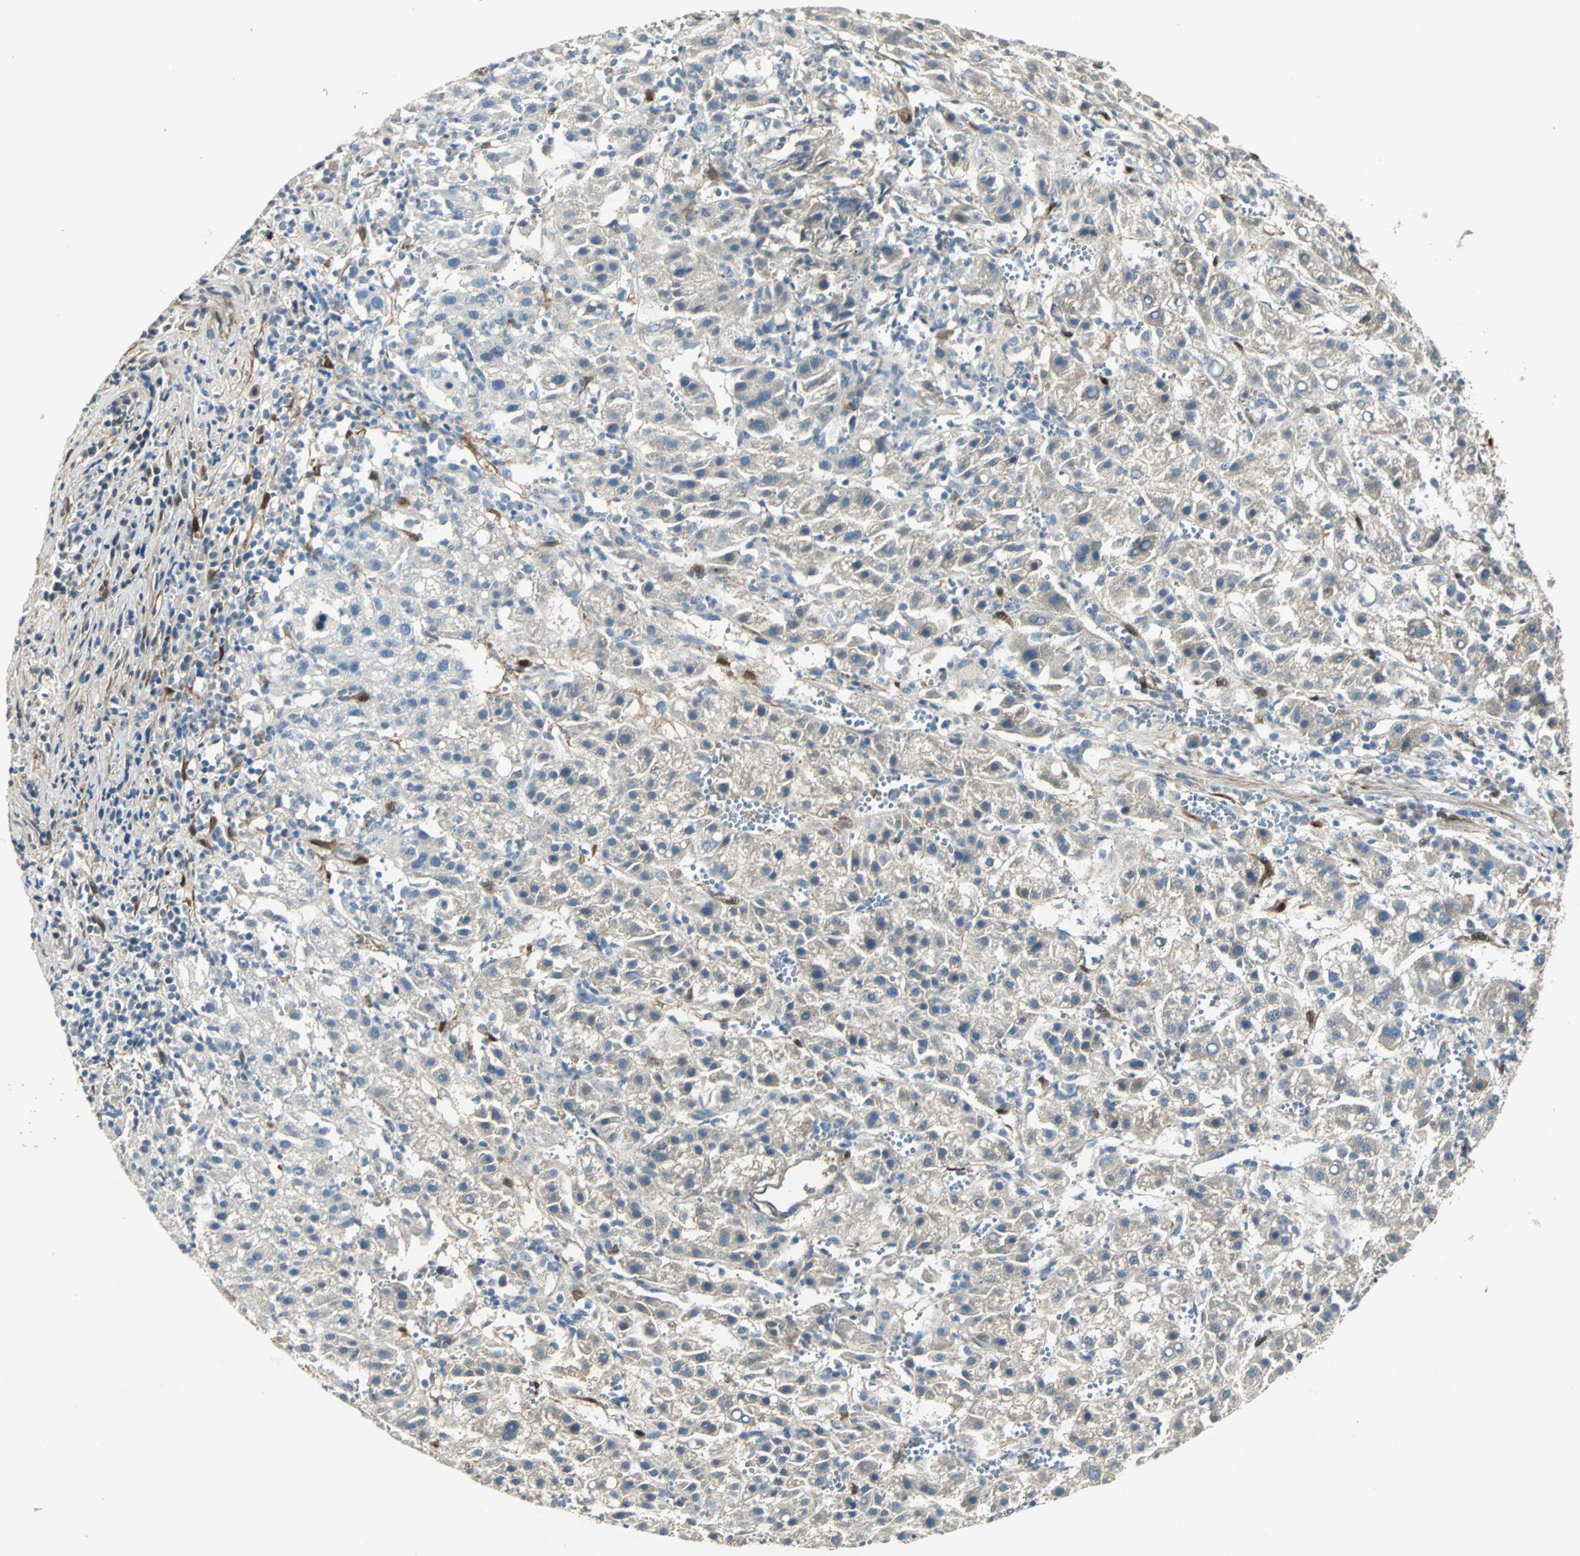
{"staining": {"intensity": "weak", "quantity": "25%-75%", "location": "cytoplasmic/membranous"}, "tissue": "liver cancer", "cell_type": "Tumor cells", "image_type": "cancer", "snomed": [{"axis": "morphology", "description": "Carcinoma, Hepatocellular, NOS"}, {"axis": "topography", "description": "Liver"}], "caption": "Liver cancer (hepatocellular carcinoma) was stained to show a protein in brown. There is low levels of weak cytoplasmic/membranous expression in approximately 25%-75% of tumor cells.", "gene": "FHL2", "patient": {"sex": "female", "age": 58}}